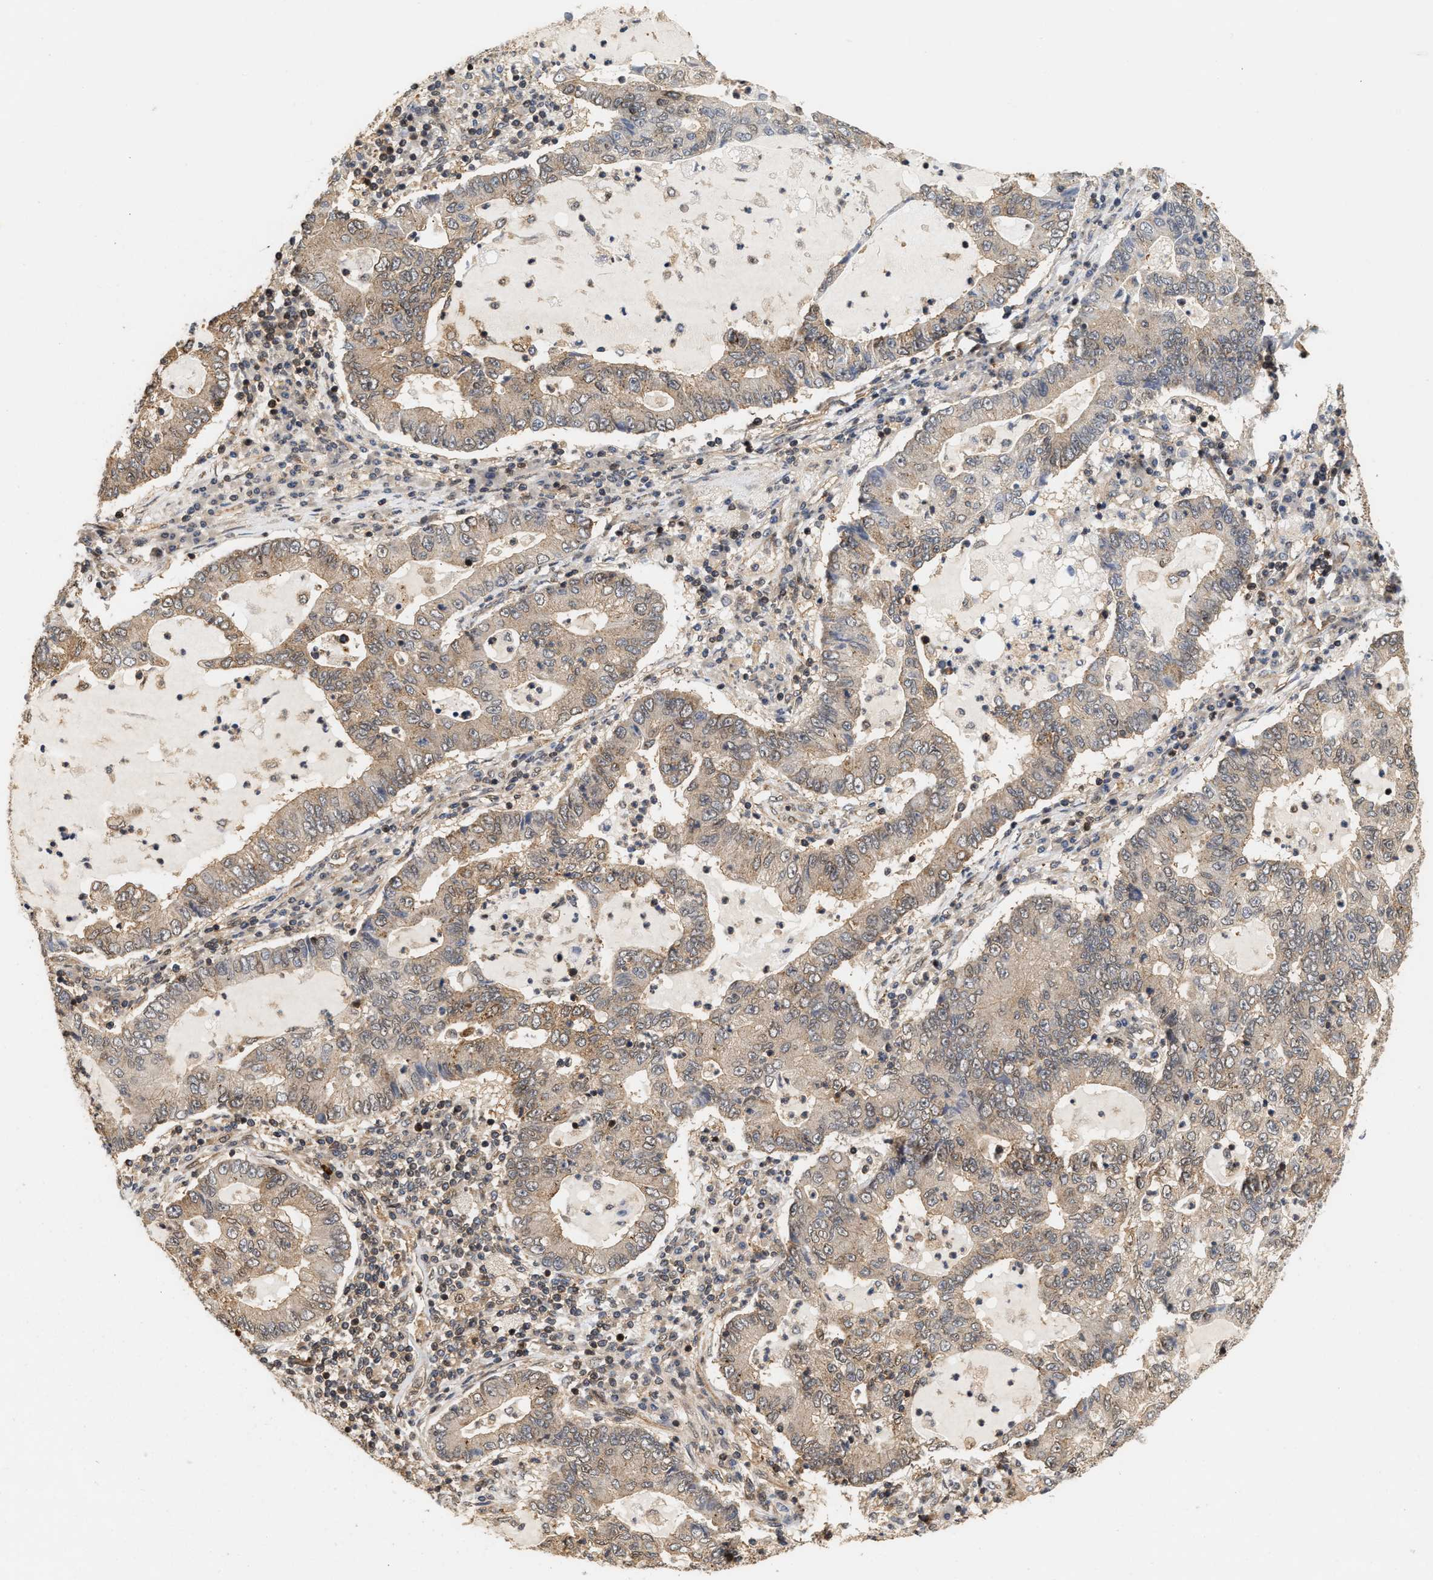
{"staining": {"intensity": "weak", "quantity": "25%-75%", "location": "cytoplasmic/membranous"}, "tissue": "lung cancer", "cell_type": "Tumor cells", "image_type": "cancer", "snomed": [{"axis": "morphology", "description": "Adenocarcinoma, NOS"}, {"axis": "topography", "description": "Lung"}], "caption": "The immunohistochemical stain labels weak cytoplasmic/membranous positivity in tumor cells of adenocarcinoma (lung) tissue. (Brightfield microscopy of DAB IHC at high magnification).", "gene": "ABHD5", "patient": {"sex": "female", "age": 51}}